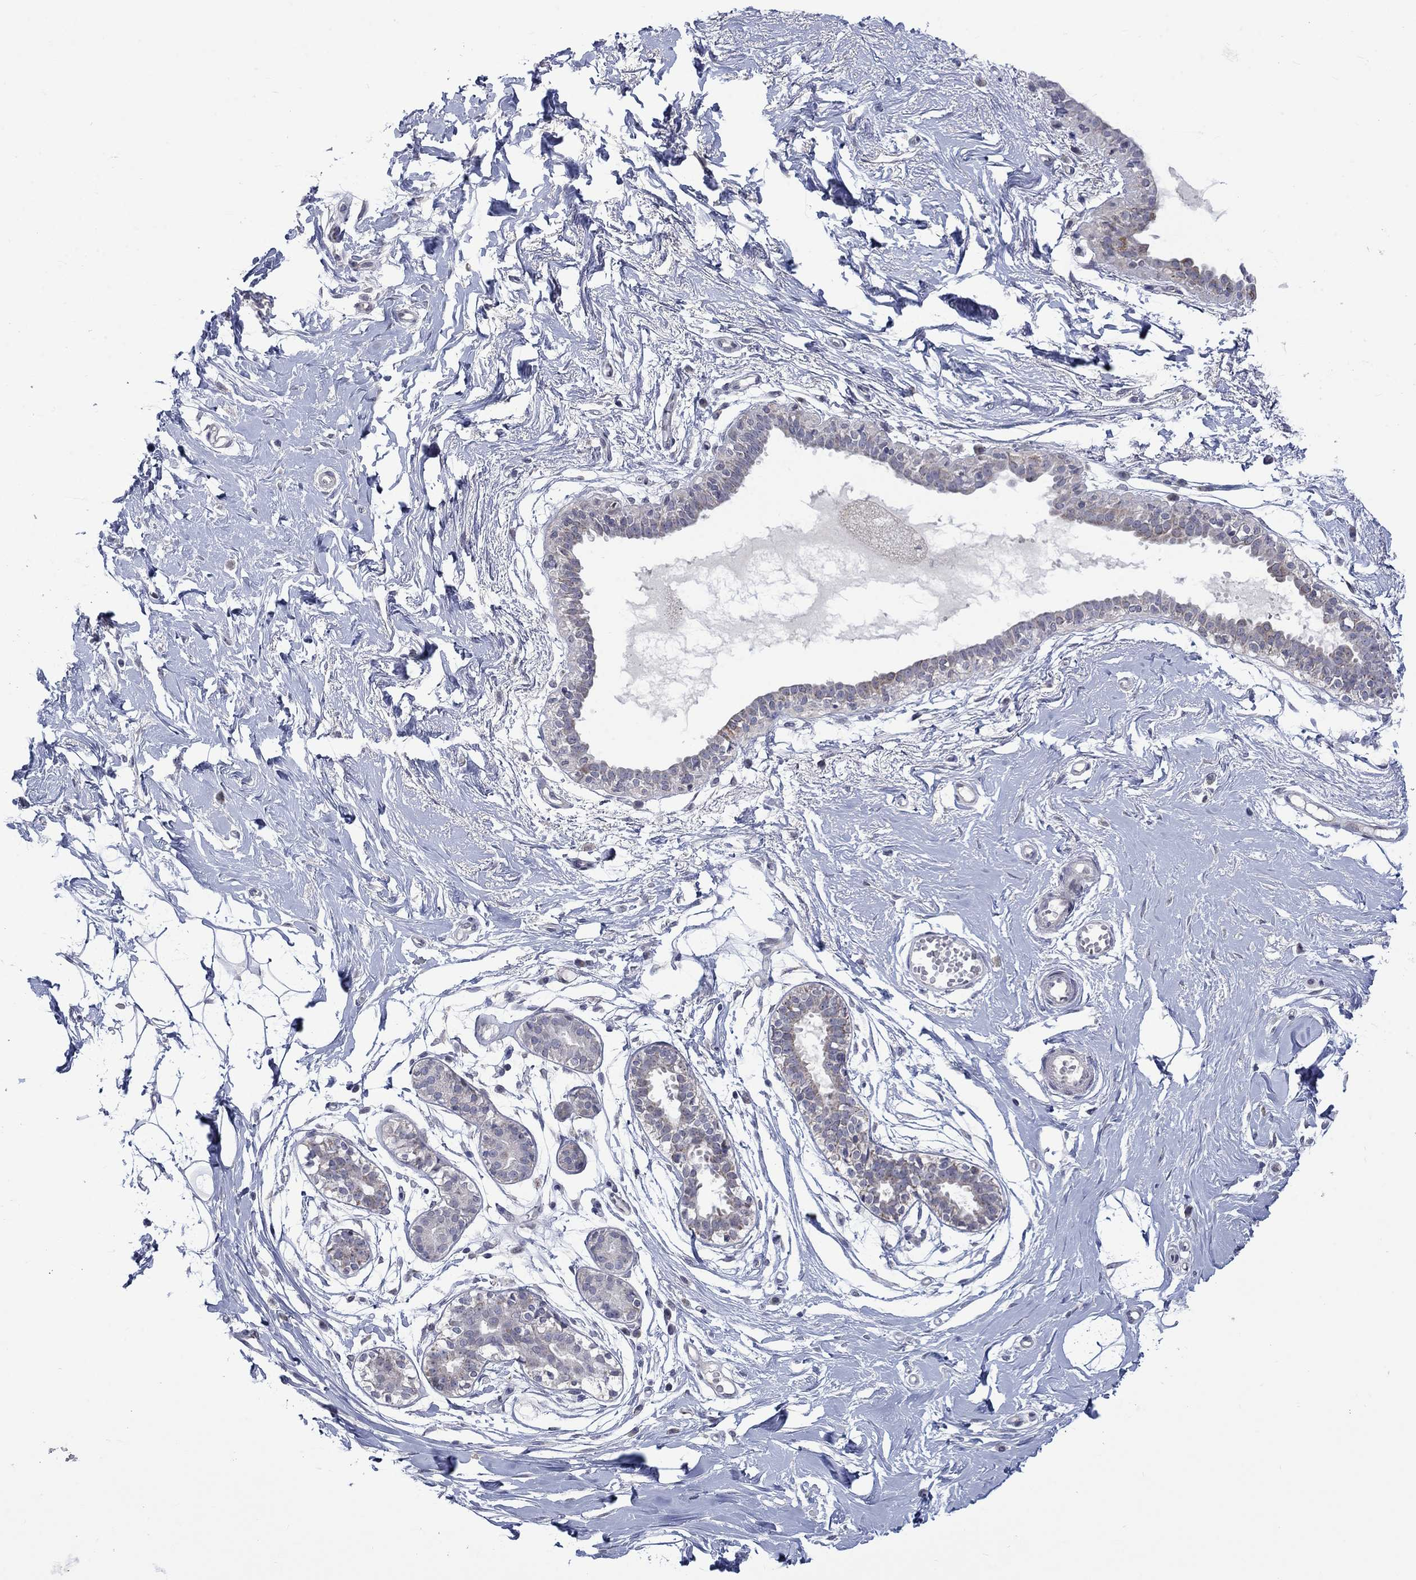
{"staining": {"intensity": "negative", "quantity": "none", "location": "none"}, "tissue": "breast", "cell_type": "Adipocytes", "image_type": "normal", "snomed": [{"axis": "morphology", "description": "Normal tissue, NOS"}, {"axis": "topography", "description": "Breast"}], "caption": "IHC image of benign breast: human breast stained with DAB (3,3'-diaminobenzidine) reveals no significant protein staining in adipocytes.", "gene": "KCNJ16", "patient": {"sex": "female", "age": 49}}